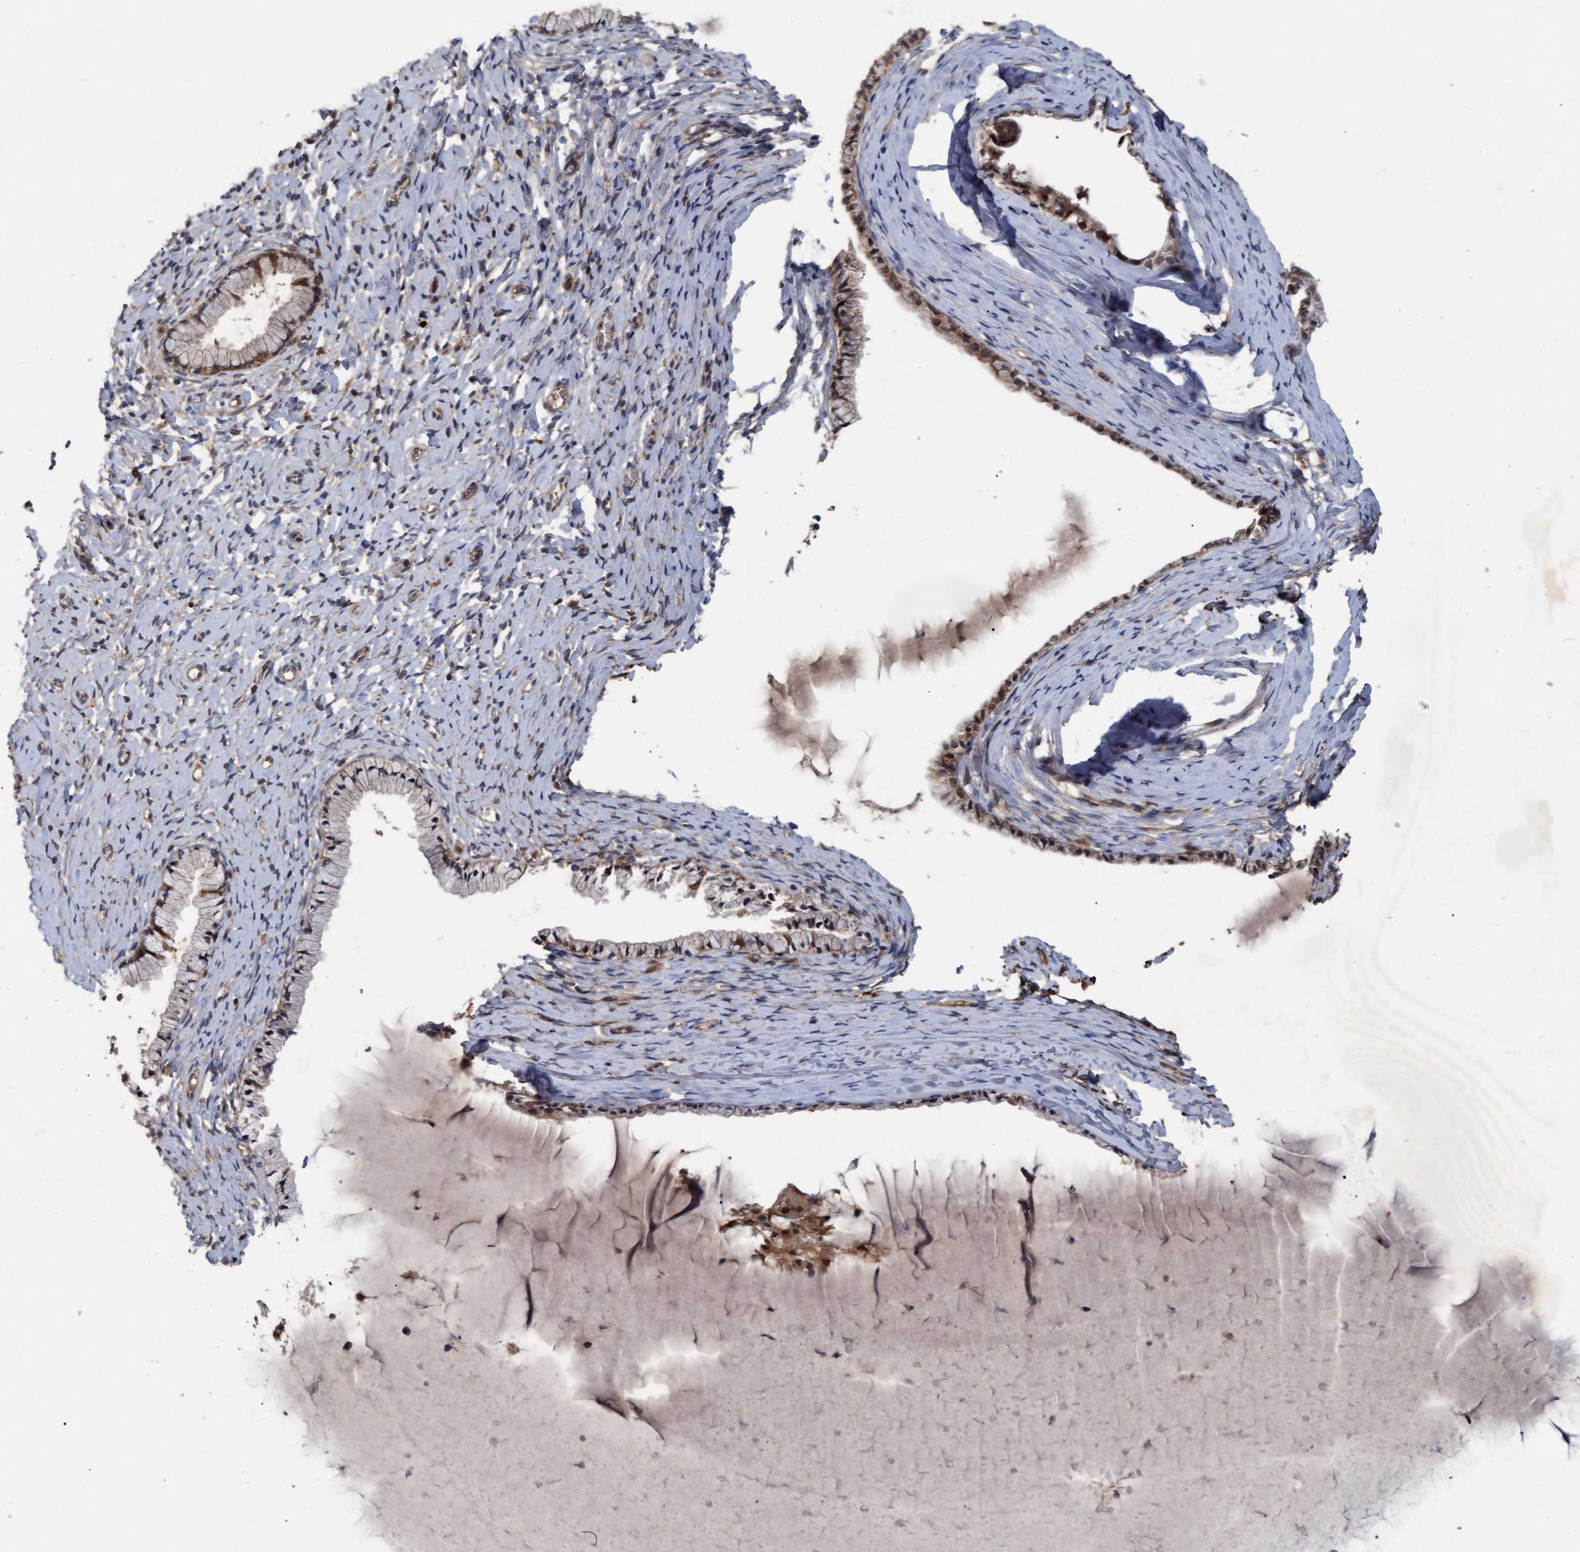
{"staining": {"intensity": "moderate", "quantity": ">75%", "location": "cytoplasmic/membranous,nuclear"}, "tissue": "cervix", "cell_type": "Glandular cells", "image_type": "normal", "snomed": [{"axis": "morphology", "description": "Normal tissue, NOS"}, {"axis": "topography", "description": "Cervix"}], "caption": "Cervix stained with IHC exhibits moderate cytoplasmic/membranous,nuclear staining in about >75% of glandular cells.", "gene": "PSMB6", "patient": {"sex": "female", "age": 72}}